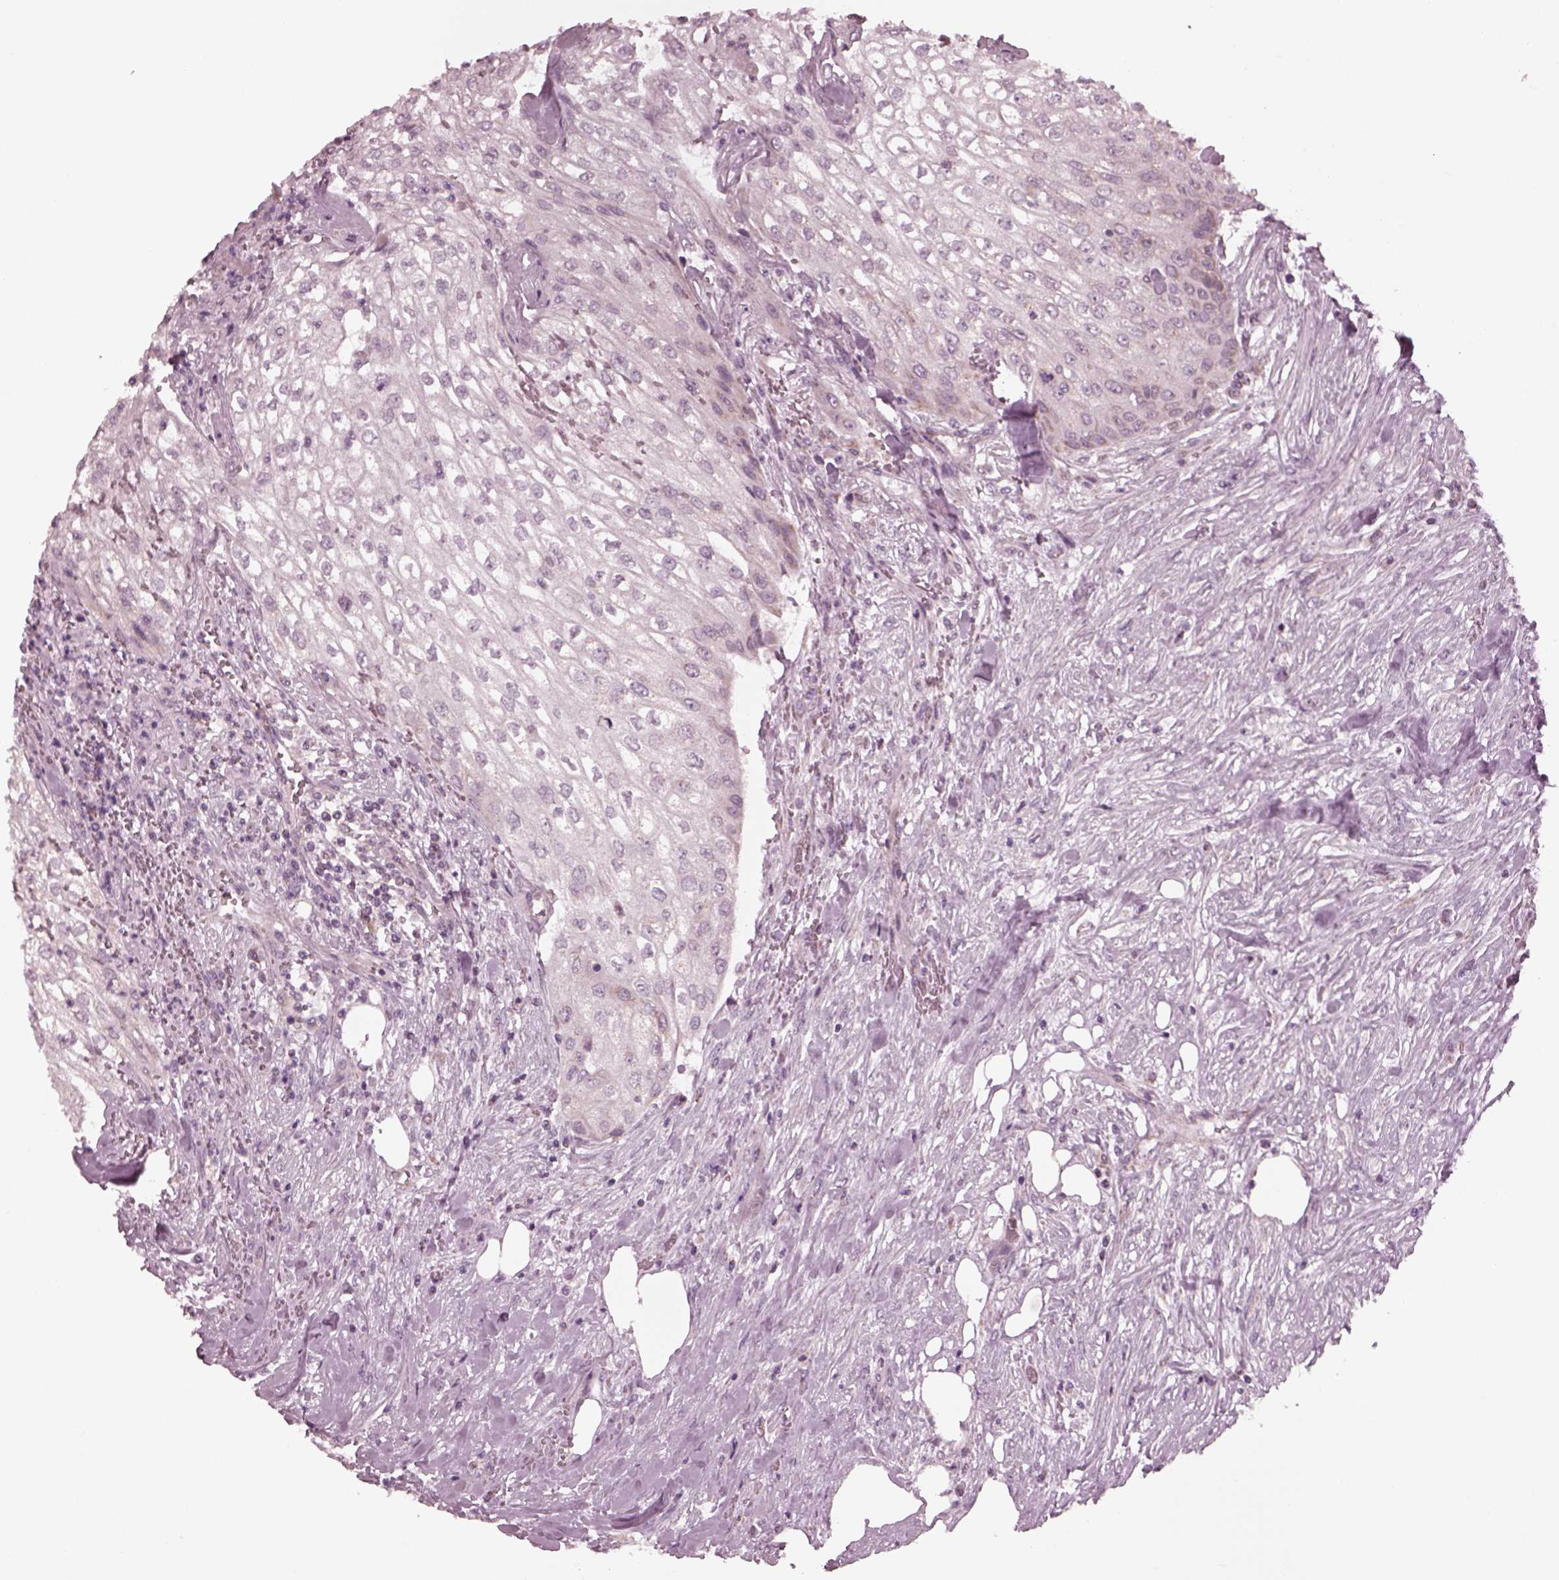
{"staining": {"intensity": "negative", "quantity": "none", "location": "none"}, "tissue": "urothelial cancer", "cell_type": "Tumor cells", "image_type": "cancer", "snomed": [{"axis": "morphology", "description": "Urothelial carcinoma, High grade"}, {"axis": "topography", "description": "Urinary bladder"}], "caption": "The immunohistochemistry (IHC) photomicrograph has no significant positivity in tumor cells of urothelial cancer tissue.", "gene": "CELSR3", "patient": {"sex": "male", "age": 62}}